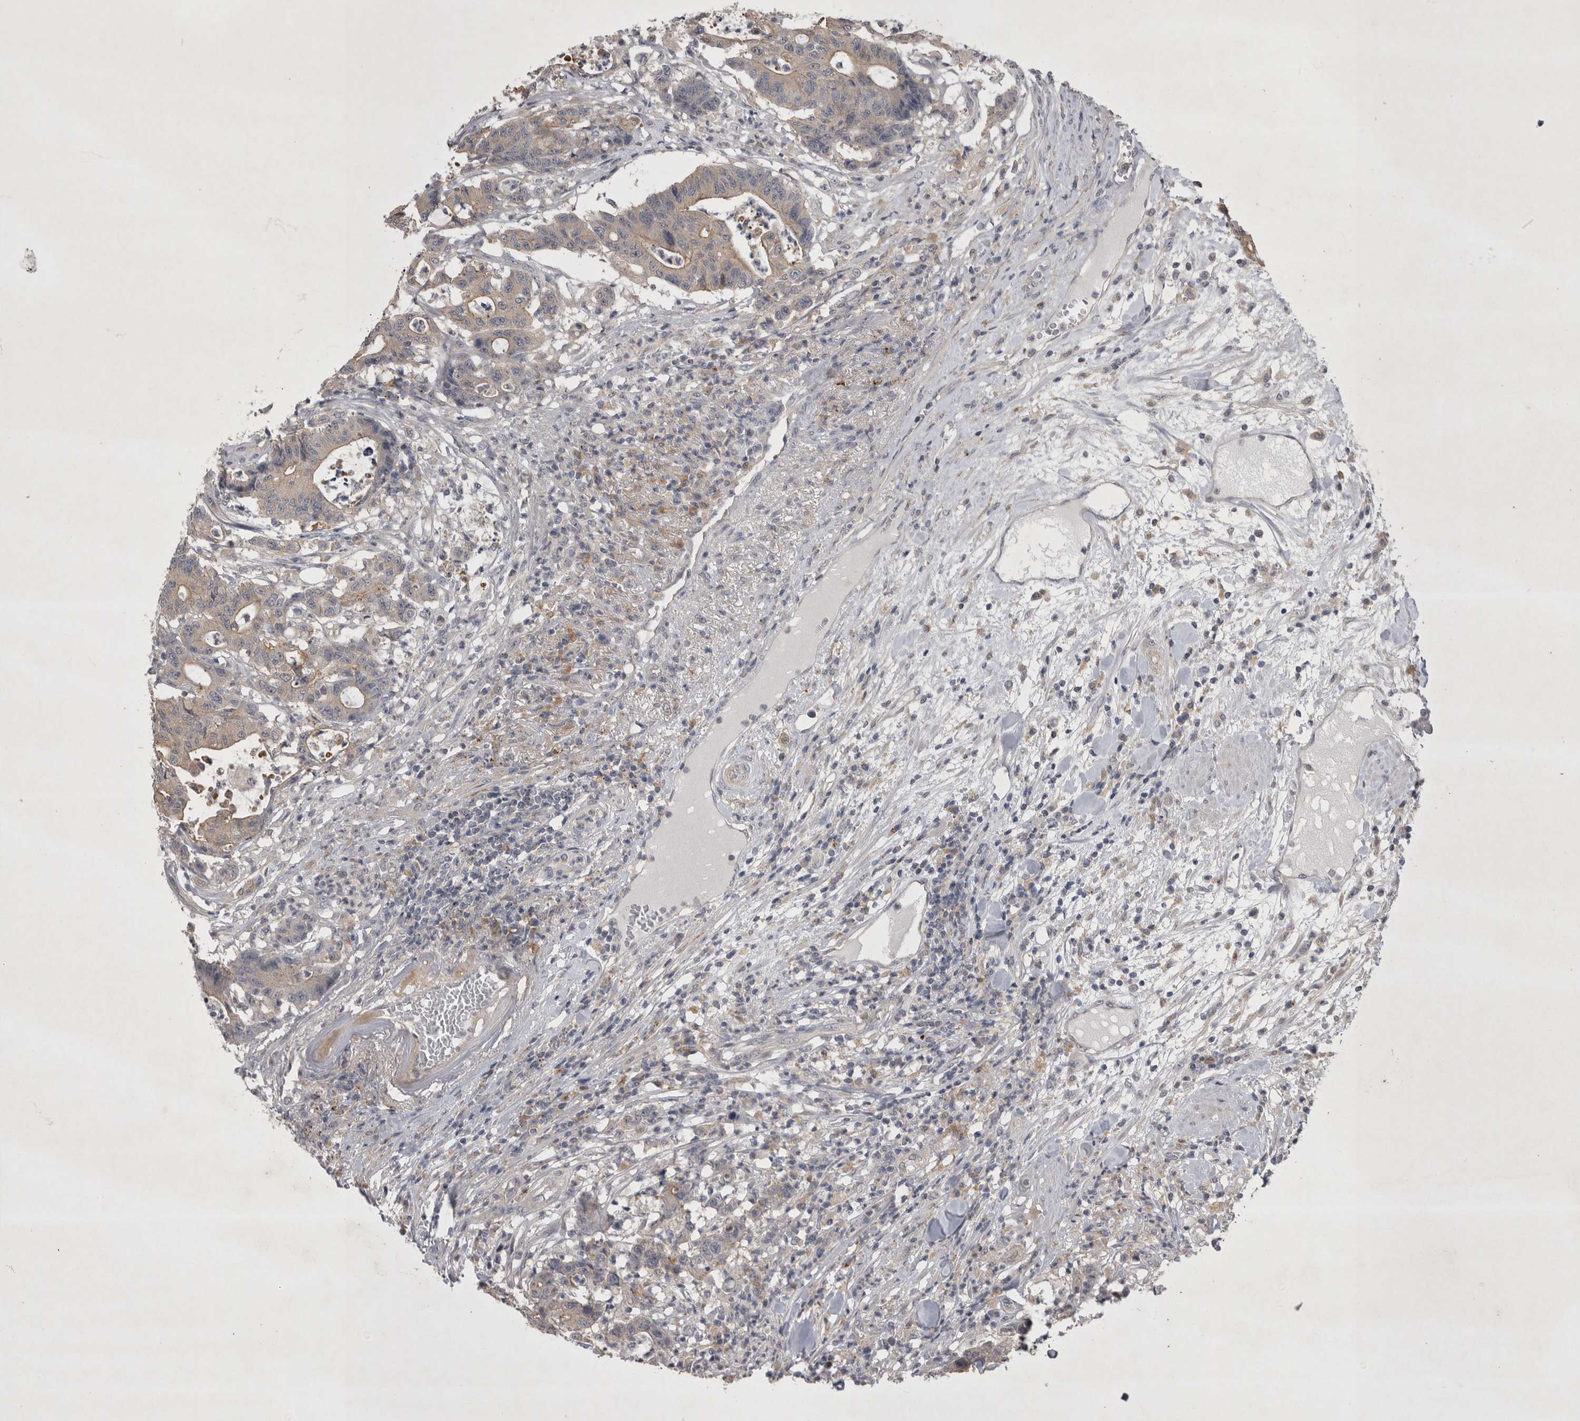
{"staining": {"intensity": "weak", "quantity": ">75%", "location": "cytoplasmic/membranous"}, "tissue": "colorectal cancer", "cell_type": "Tumor cells", "image_type": "cancer", "snomed": [{"axis": "morphology", "description": "Adenocarcinoma, NOS"}, {"axis": "topography", "description": "Colon"}], "caption": "High-magnification brightfield microscopy of adenocarcinoma (colorectal) stained with DAB (3,3'-diaminobenzidine) (brown) and counterstained with hematoxylin (blue). tumor cells exhibit weak cytoplasmic/membranous positivity is present in about>75% of cells. The protein is stained brown, and the nuclei are stained in blue (DAB IHC with brightfield microscopy, high magnification).", "gene": "CTBS", "patient": {"sex": "female", "age": 84}}